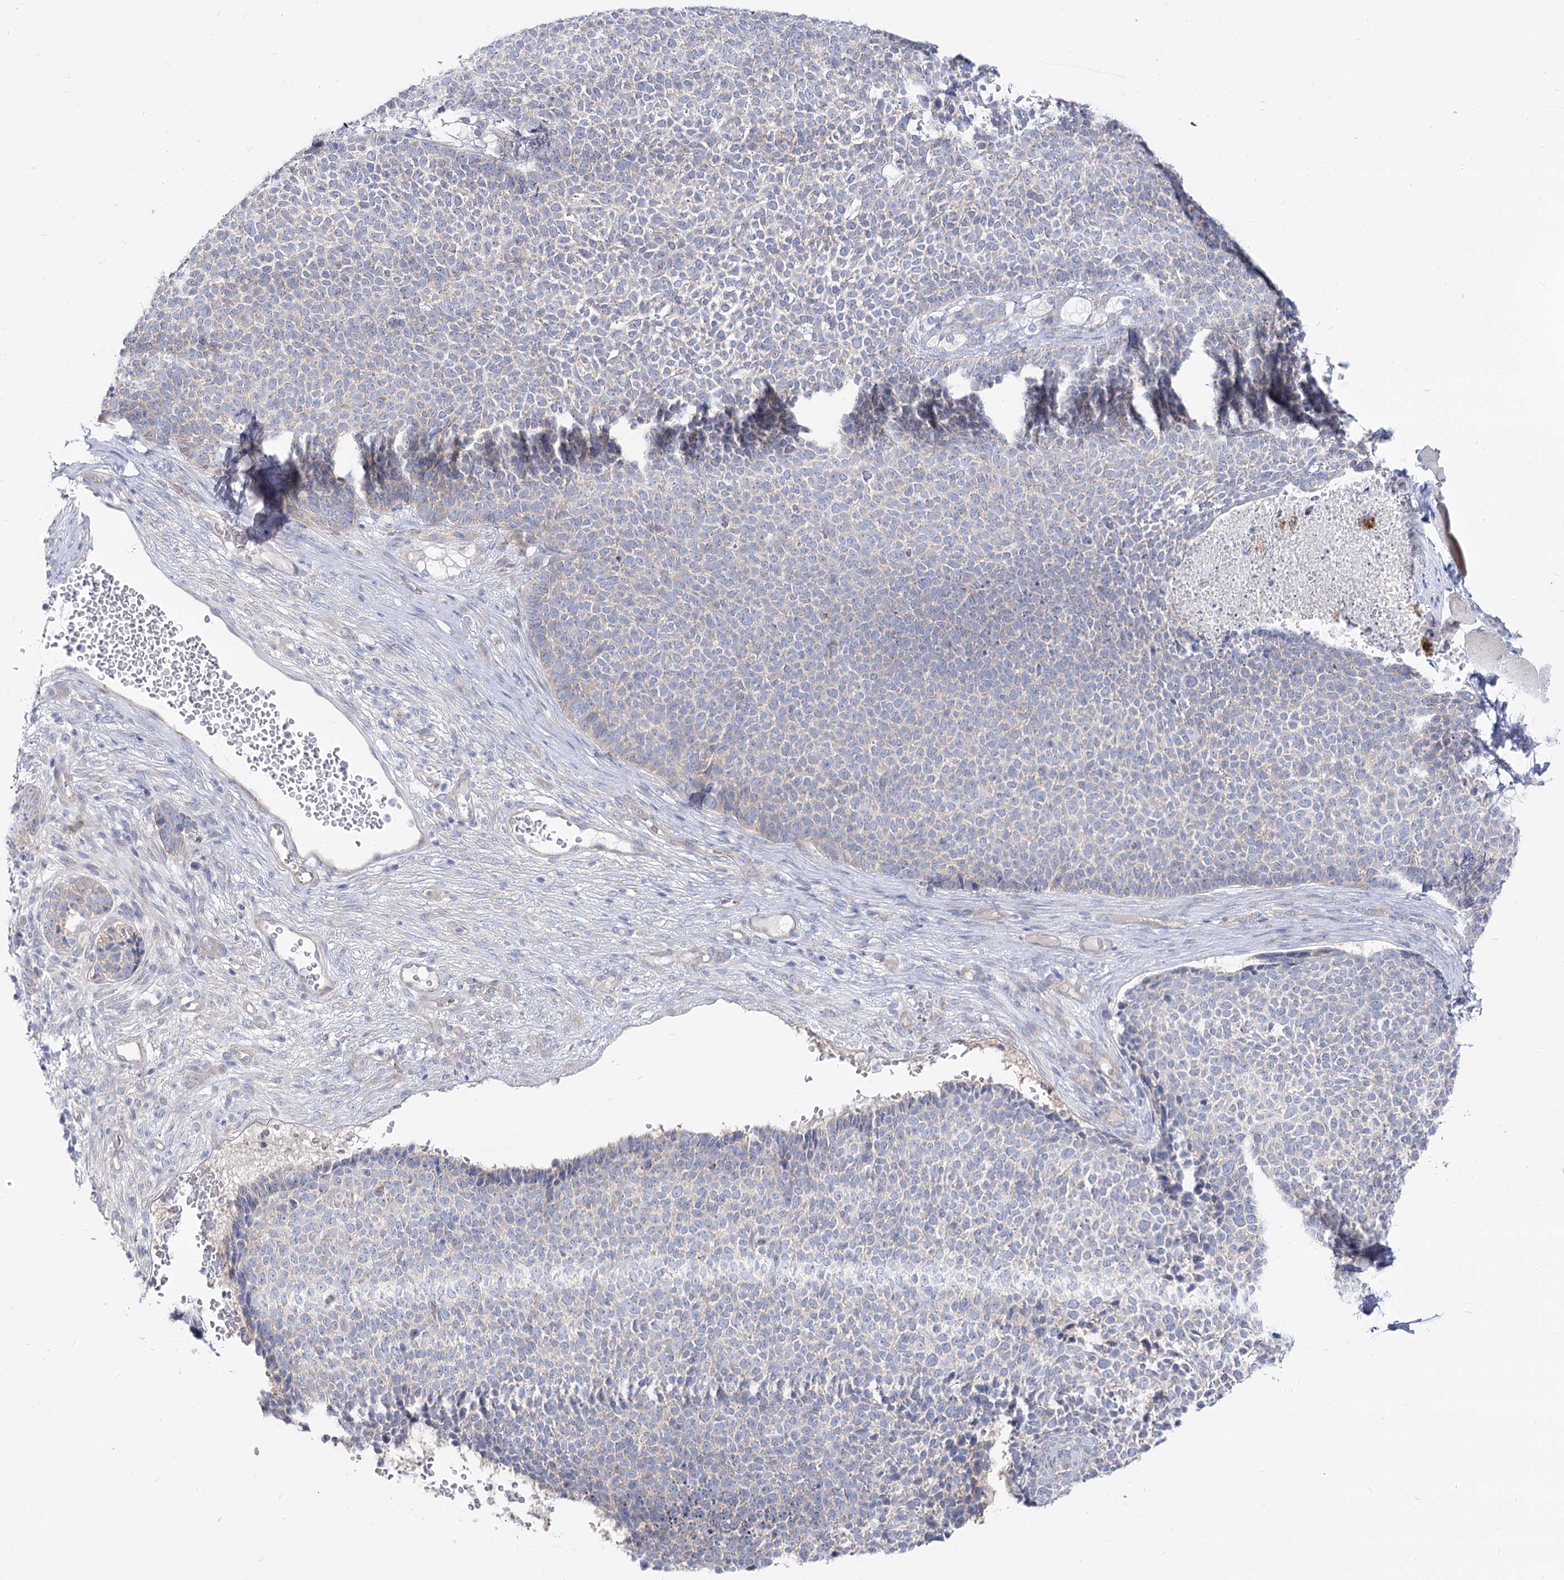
{"staining": {"intensity": "negative", "quantity": "none", "location": "none"}, "tissue": "skin cancer", "cell_type": "Tumor cells", "image_type": "cancer", "snomed": [{"axis": "morphology", "description": "Basal cell carcinoma"}, {"axis": "topography", "description": "Skin"}], "caption": "Tumor cells show no significant protein staining in skin basal cell carcinoma. (Immunohistochemistry (ihc), brightfield microscopy, high magnification).", "gene": "SUOX", "patient": {"sex": "female", "age": 84}}